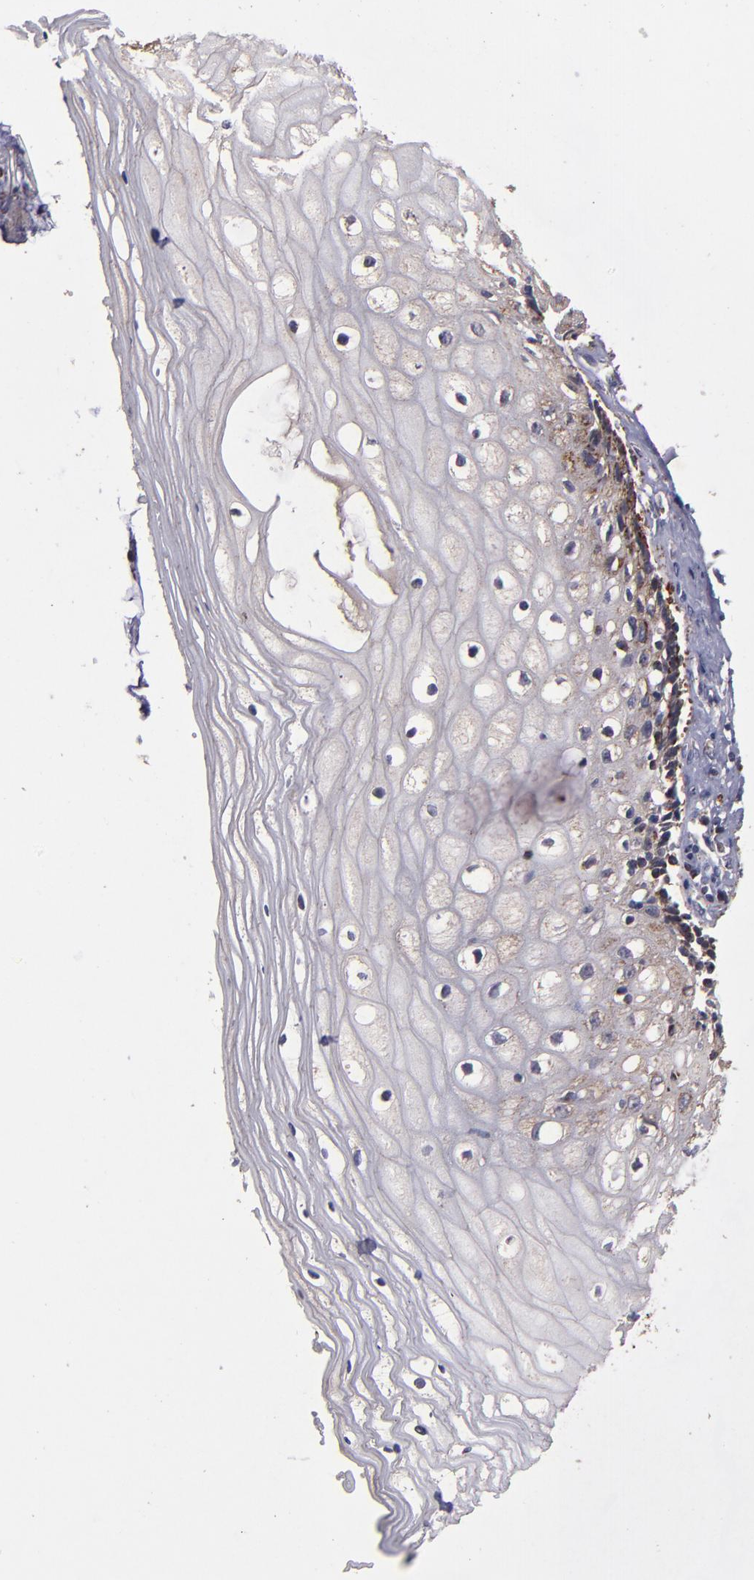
{"staining": {"intensity": "moderate", "quantity": "25%-75%", "location": "cytoplasmic/membranous"}, "tissue": "vagina", "cell_type": "Squamous epithelial cells", "image_type": "normal", "snomed": [{"axis": "morphology", "description": "Normal tissue, NOS"}, {"axis": "topography", "description": "Vagina"}], "caption": "A photomicrograph of vagina stained for a protein displays moderate cytoplasmic/membranous brown staining in squamous epithelial cells. Immunohistochemistry (ihc) stains the protein in brown and the nuclei are stained blue.", "gene": "TIMM9", "patient": {"sex": "female", "age": 46}}